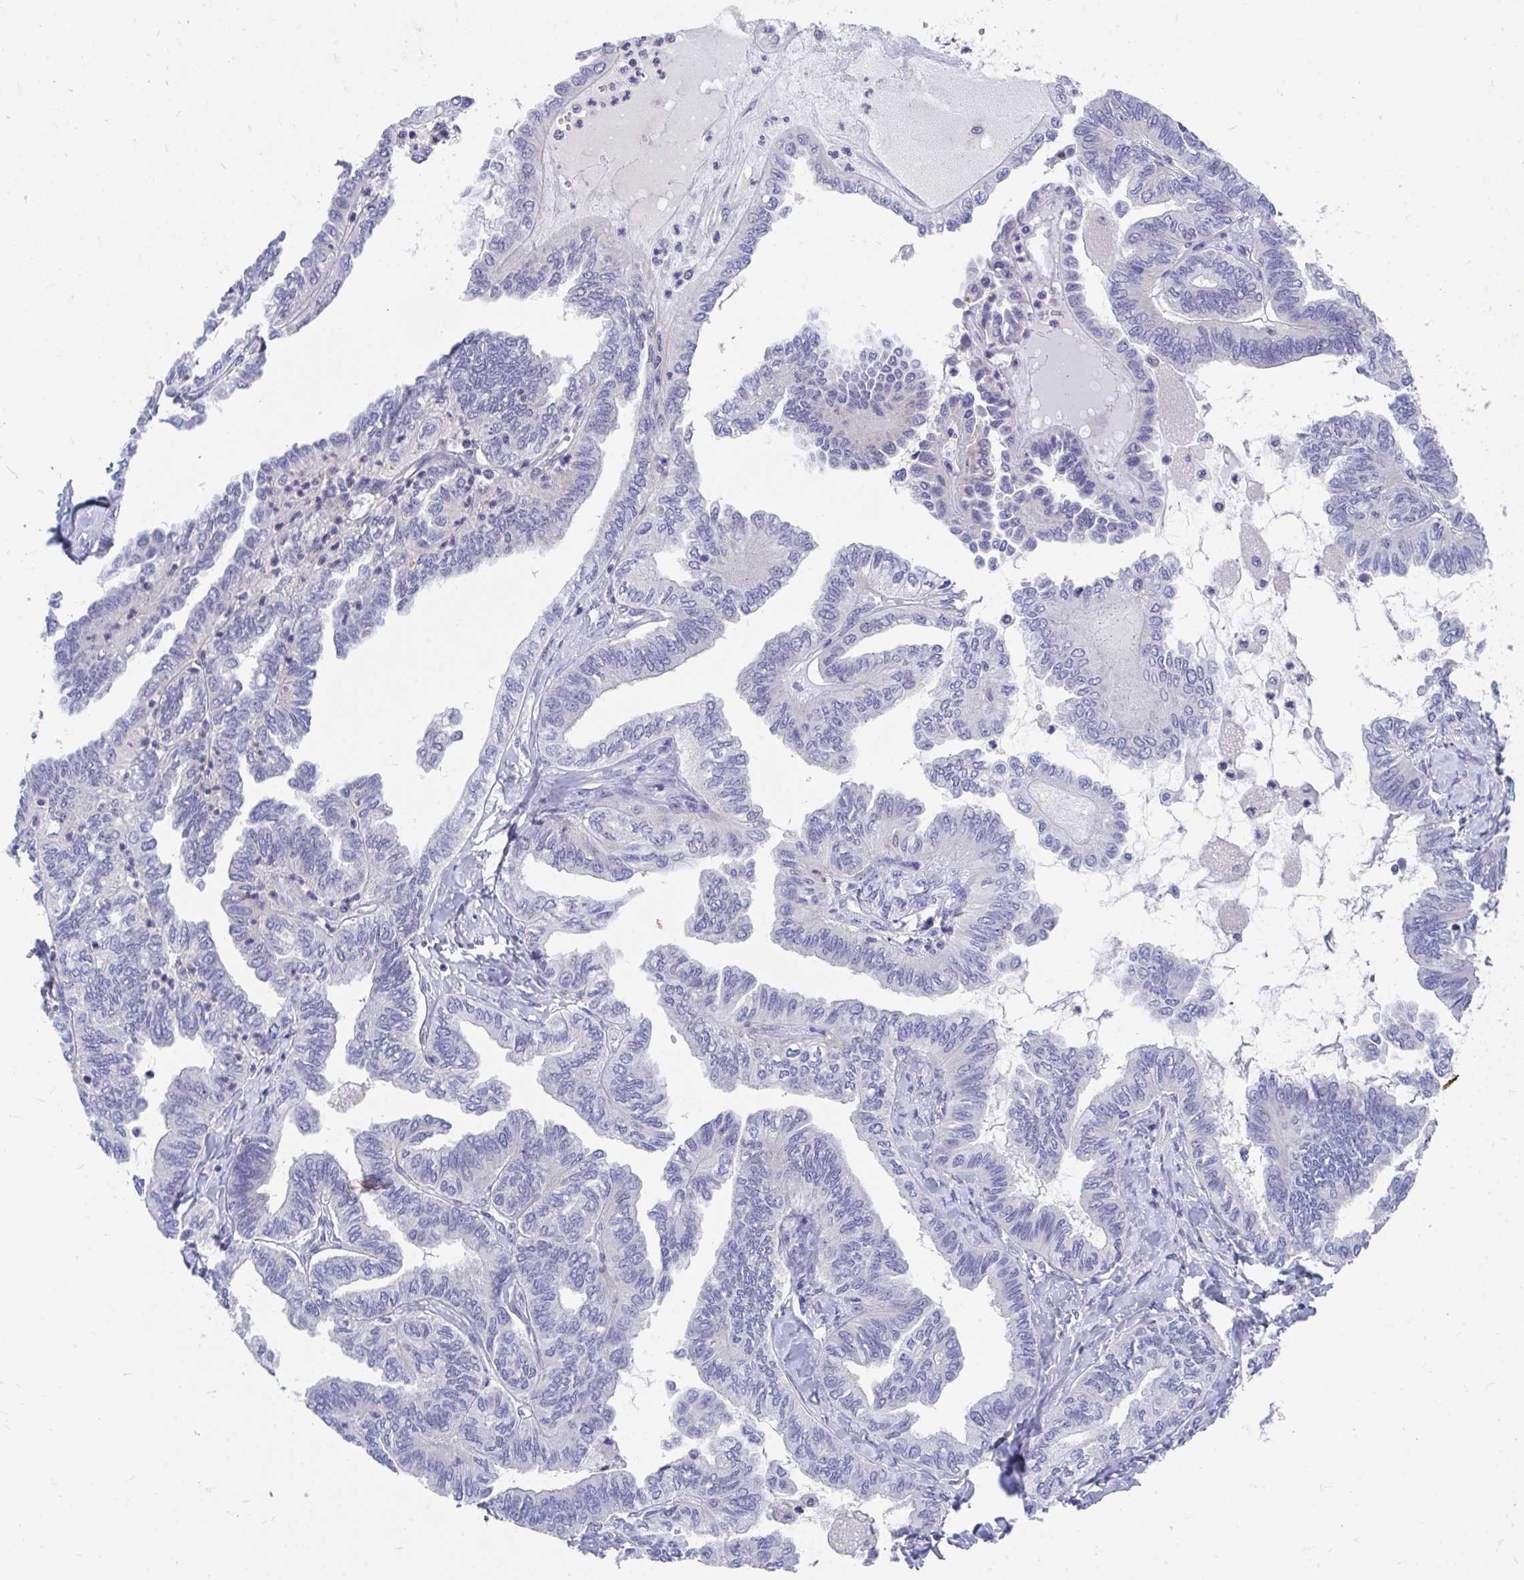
{"staining": {"intensity": "negative", "quantity": "none", "location": "none"}, "tissue": "ovarian cancer", "cell_type": "Tumor cells", "image_type": "cancer", "snomed": [{"axis": "morphology", "description": "Carcinoma, endometroid"}, {"axis": "topography", "description": "Ovary"}], "caption": "Immunohistochemical staining of endometroid carcinoma (ovarian) reveals no significant positivity in tumor cells.", "gene": "FHIP1B", "patient": {"sex": "female", "age": 70}}